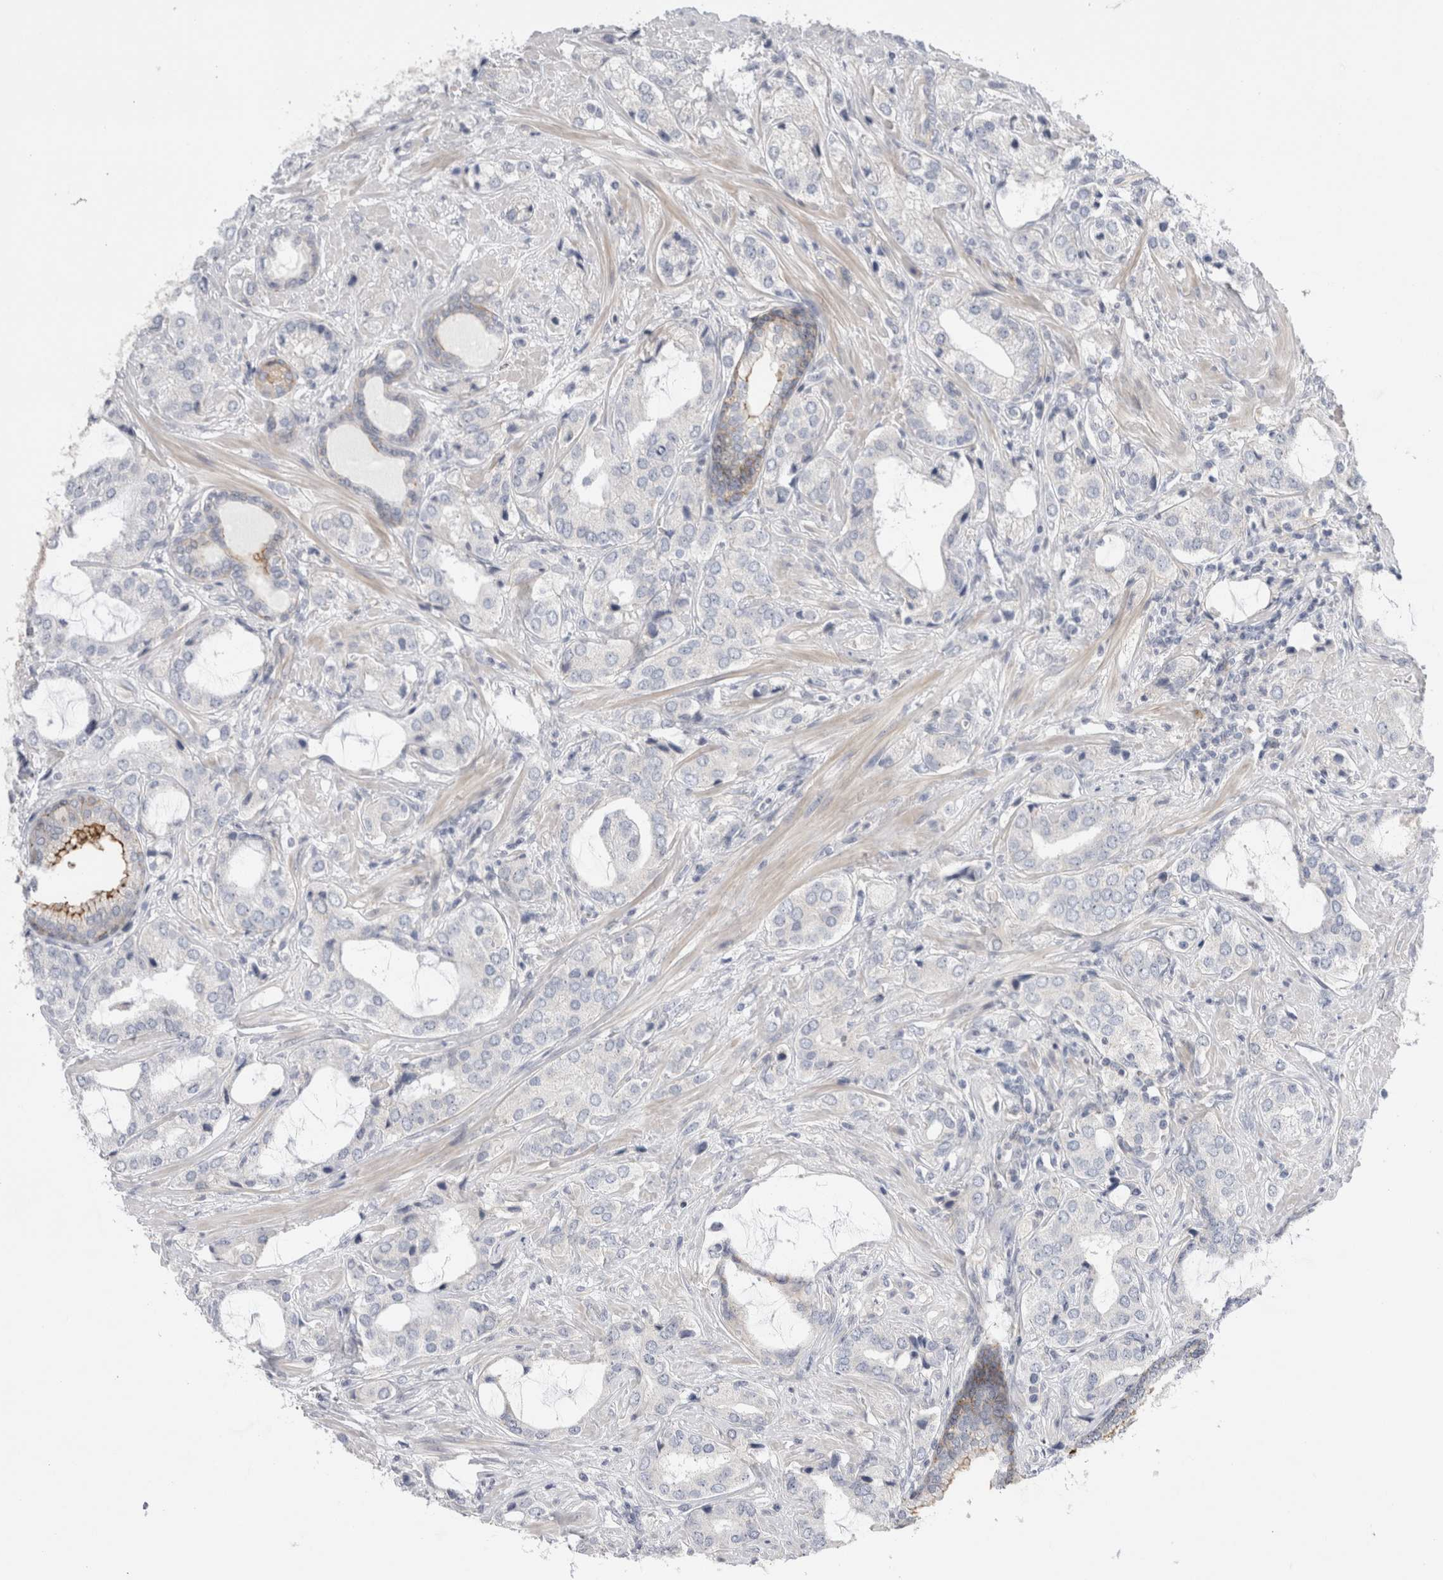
{"staining": {"intensity": "negative", "quantity": "none", "location": "none"}, "tissue": "prostate cancer", "cell_type": "Tumor cells", "image_type": "cancer", "snomed": [{"axis": "morphology", "description": "Adenocarcinoma, High grade"}, {"axis": "topography", "description": "Prostate"}], "caption": "There is no significant positivity in tumor cells of prostate cancer.", "gene": "VANGL1", "patient": {"sex": "male", "age": 66}}